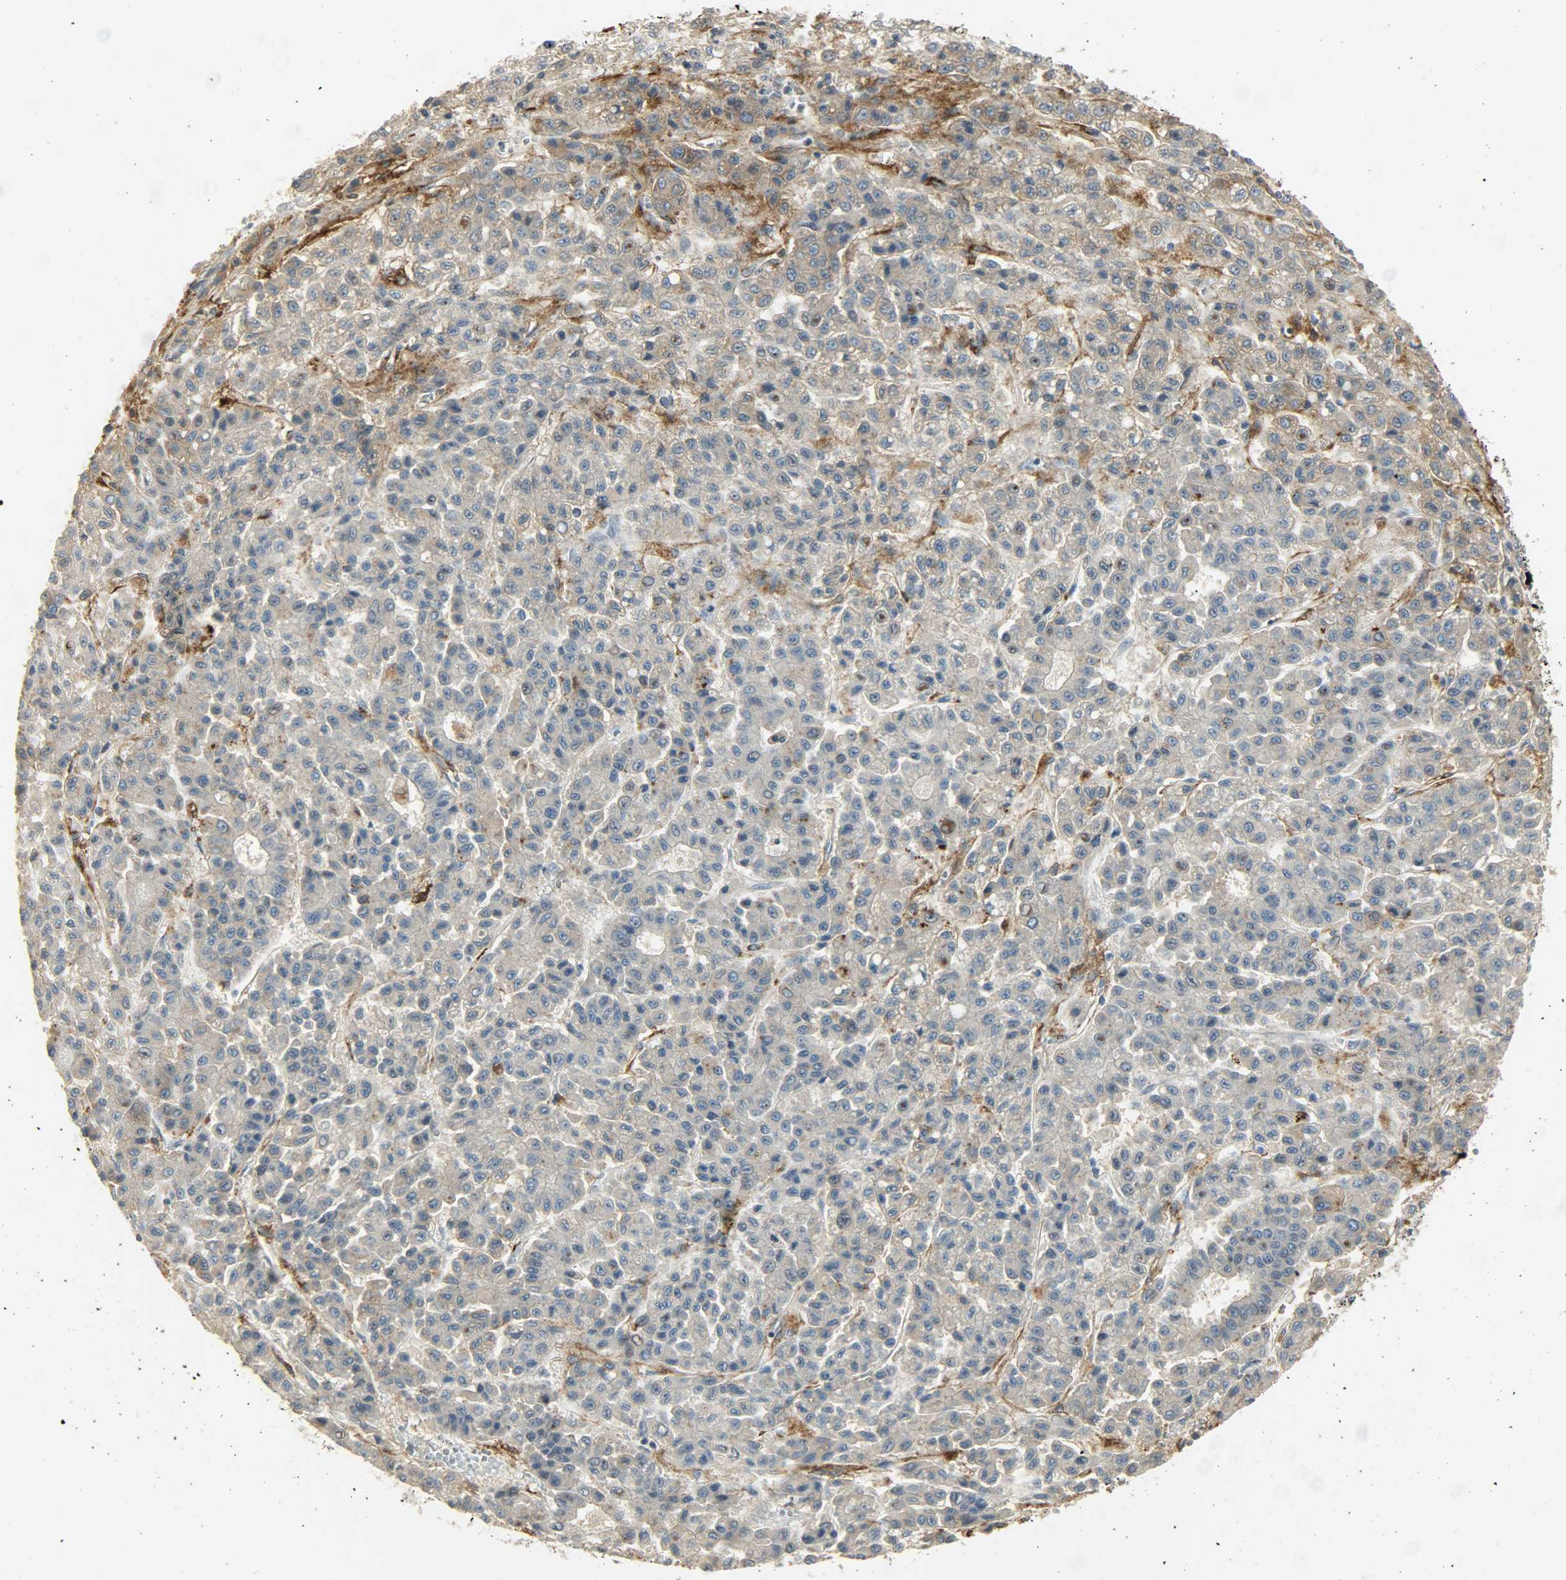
{"staining": {"intensity": "moderate", "quantity": "<25%", "location": "cytoplasmic/membranous"}, "tissue": "liver cancer", "cell_type": "Tumor cells", "image_type": "cancer", "snomed": [{"axis": "morphology", "description": "Carcinoma, Hepatocellular, NOS"}, {"axis": "topography", "description": "Liver"}], "caption": "Immunohistochemical staining of liver hepatocellular carcinoma exhibits moderate cytoplasmic/membranous protein staining in about <25% of tumor cells.", "gene": "ENPEP", "patient": {"sex": "male", "age": 70}}